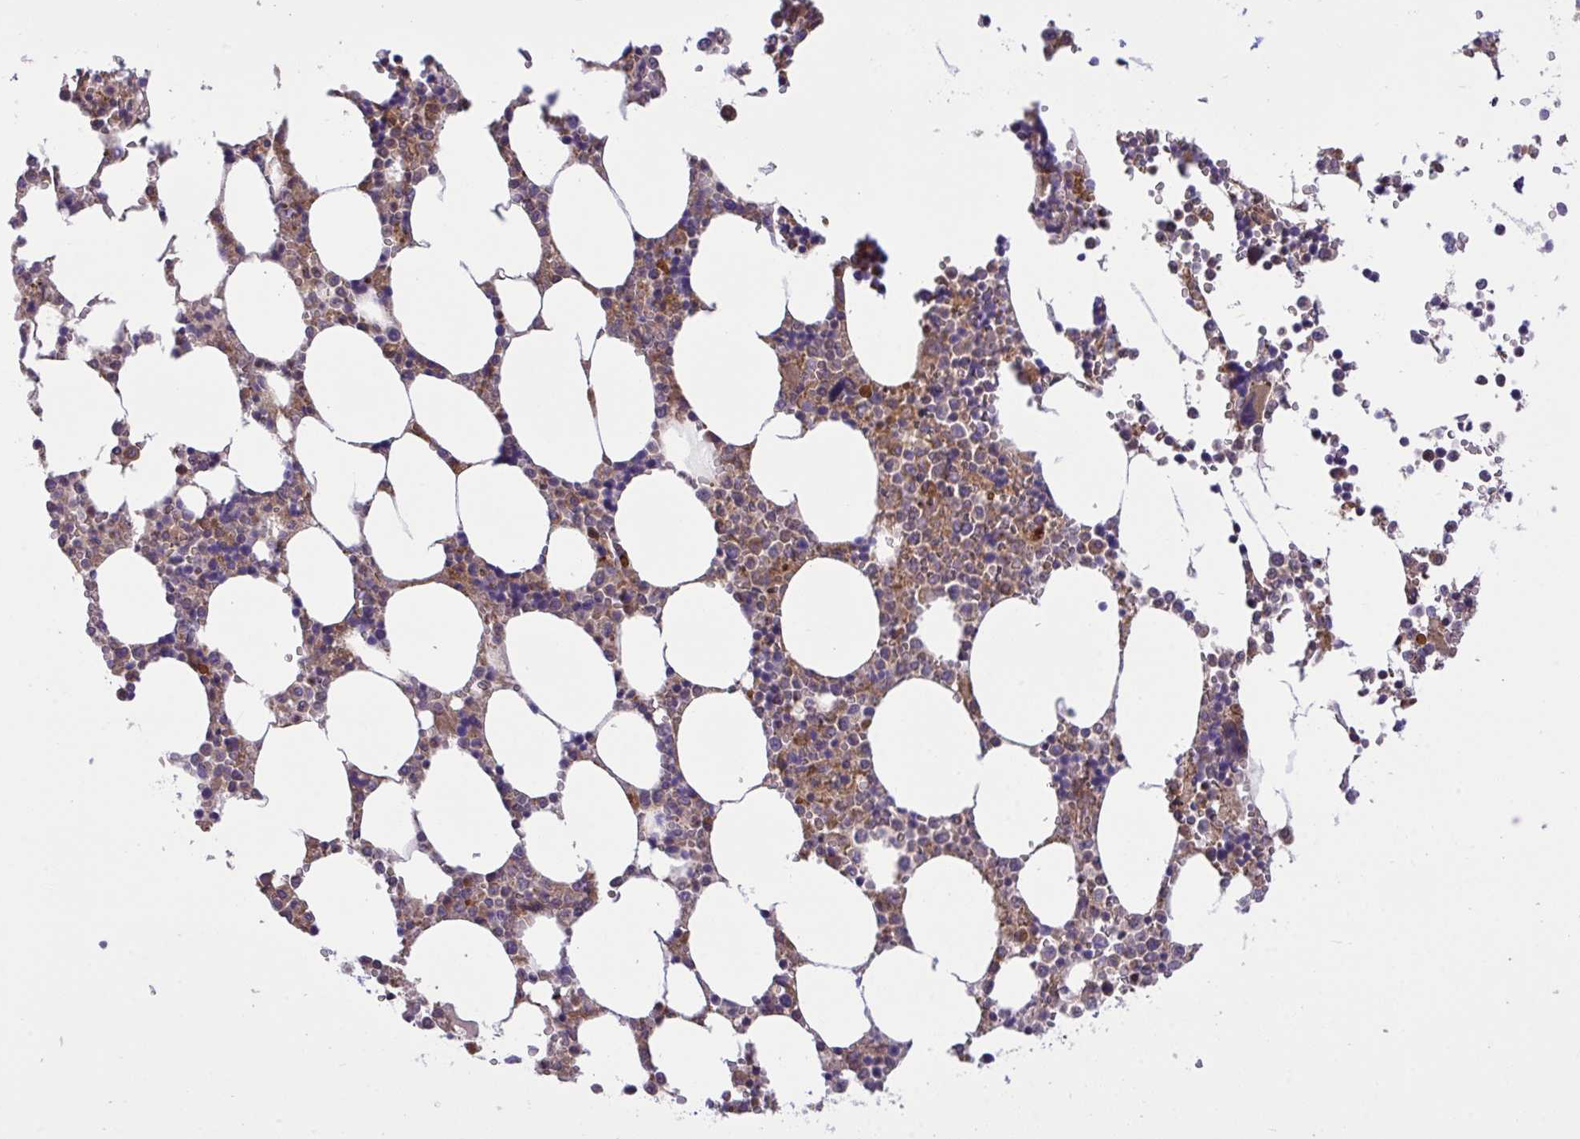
{"staining": {"intensity": "moderate", "quantity": "25%-75%", "location": "cytoplasmic/membranous"}, "tissue": "bone marrow", "cell_type": "Hematopoietic cells", "image_type": "normal", "snomed": [{"axis": "morphology", "description": "Normal tissue, NOS"}, {"axis": "topography", "description": "Bone marrow"}], "caption": "Immunohistochemistry of unremarkable human bone marrow exhibits medium levels of moderate cytoplasmic/membranous staining in about 25%-75% of hematopoietic cells. The staining was performed using DAB (3,3'-diaminobenzidine), with brown indicating positive protein expression. Nuclei are stained blue with hematoxylin.", "gene": "GRB14", "patient": {"sex": "male", "age": 64}}